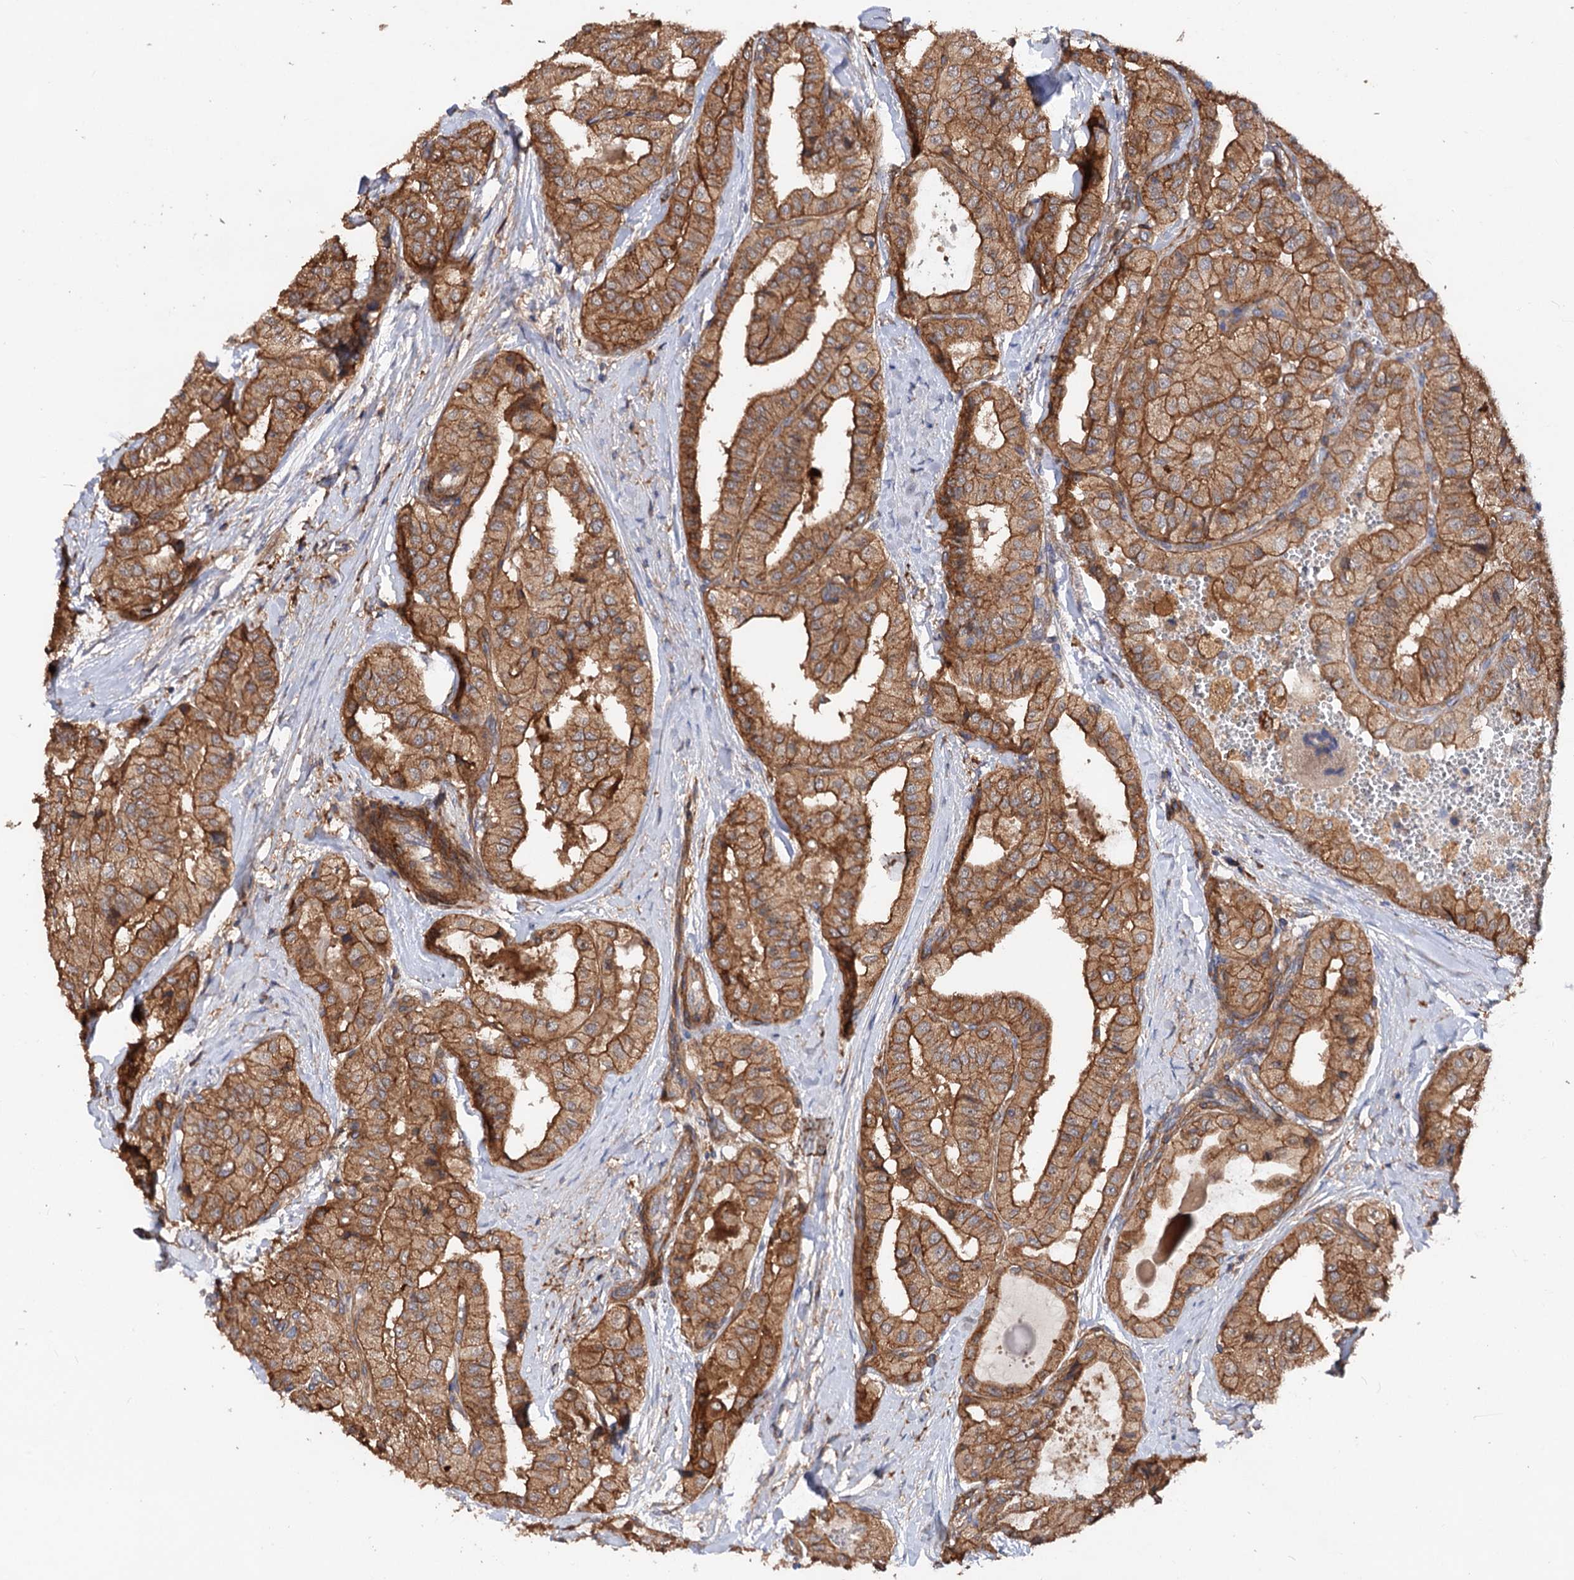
{"staining": {"intensity": "moderate", "quantity": ">75%", "location": "cytoplasmic/membranous"}, "tissue": "thyroid cancer", "cell_type": "Tumor cells", "image_type": "cancer", "snomed": [{"axis": "morphology", "description": "Papillary adenocarcinoma, NOS"}, {"axis": "topography", "description": "Thyroid gland"}], "caption": "This is a micrograph of immunohistochemistry (IHC) staining of thyroid papillary adenocarcinoma, which shows moderate expression in the cytoplasmic/membranous of tumor cells.", "gene": "CSAD", "patient": {"sex": "female", "age": 59}}